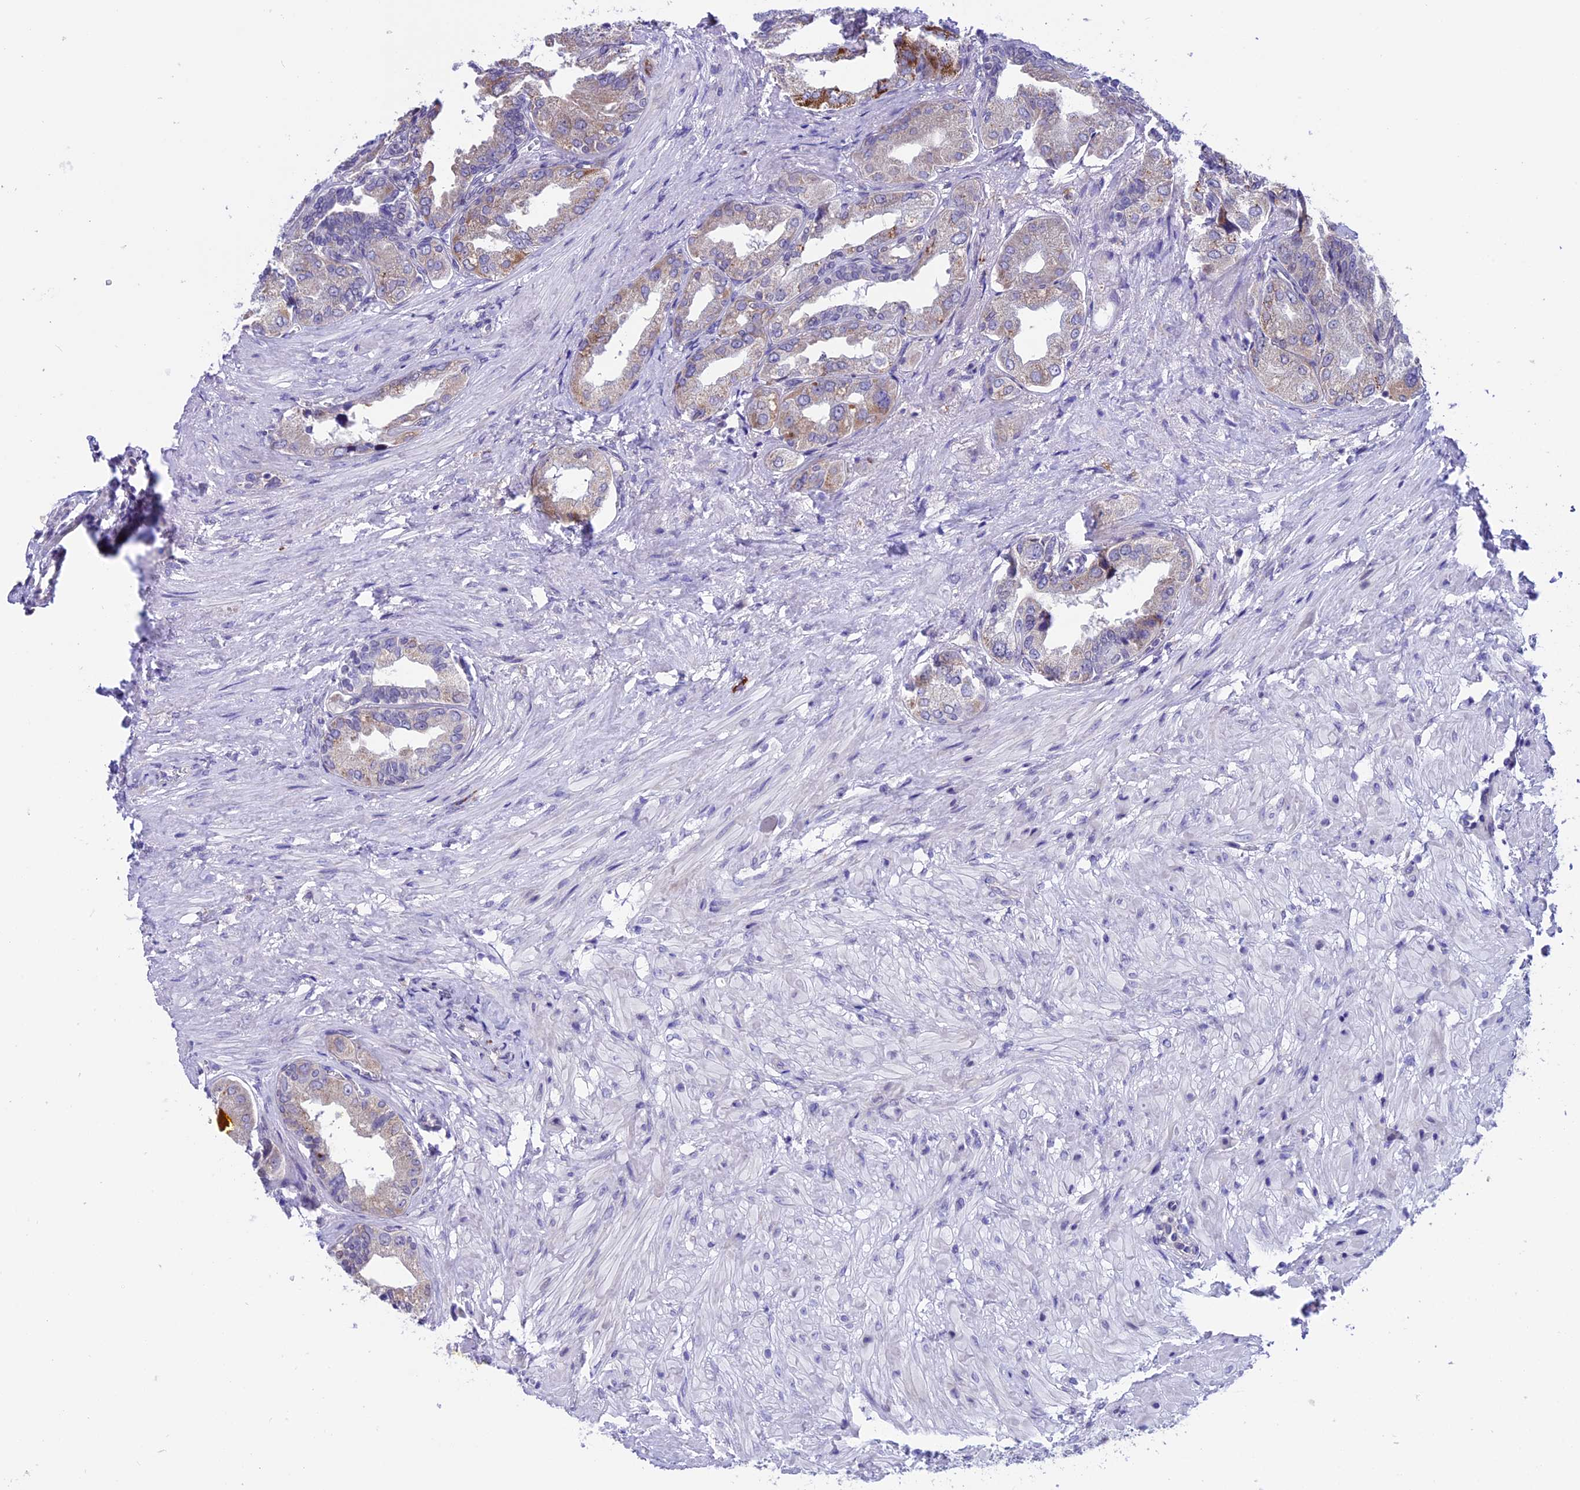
{"staining": {"intensity": "moderate", "quantity": "25%-75%", "location": "cytoplasmic/membranous"}, "tissue": "seminal vesicle", "cell_type": "Glandular cells", "image_type": "normal", "snomed": [{"axis": "morphology", "description": "Normal tissue, NOS"}, {"axis": "topography", "description": "Seminal veicle"}], "caption": "Immunohistochemistry (IHC) staining of unremarkable seminal vesicle, which demonstrates medium levels of moderate cytoplasmic/membranous positivity in about 25%-75% of glandular cells indicating moderate cytoplasmic/membranous protein staining. The staining was performed using DAB (3,3'-diaminobenzidine) (brown) for protein detection and nuclei were counterstained in hematoxylin (blue).", "gene": "TMEM171", "patient": {"sex": "male", "age": 63}}